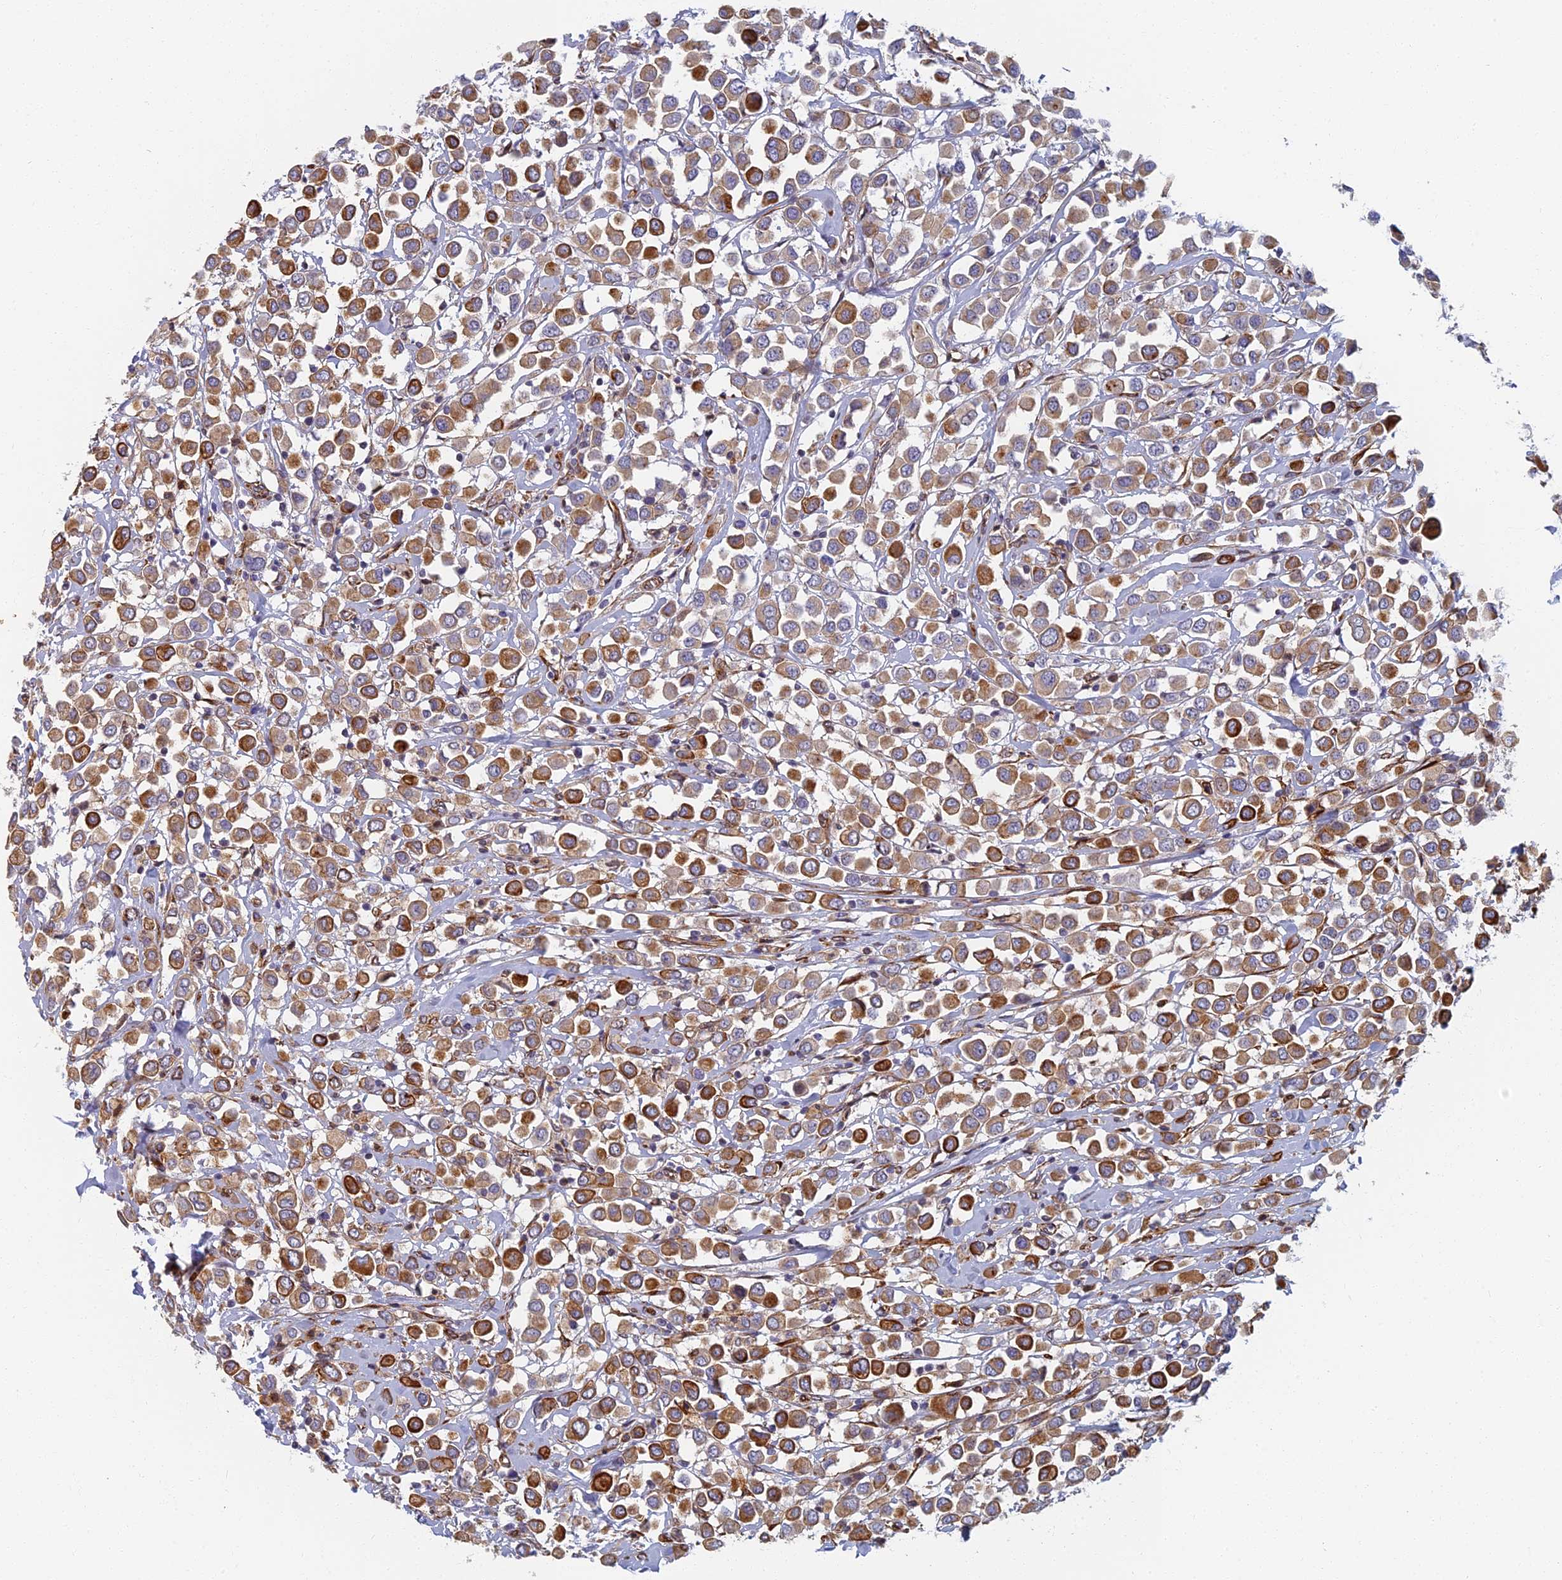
{"staining": {"intensity": "moderate", "quantity": ">75%", "location": "cytoplasmic/membranous"}, "tissue": "breast cancer", "cell_type": "Tumor cells", "image_type": "cancer", "snomed": [{"axis": "morphology", "description": "Duct carcinoma"}, {"axis": "topography", "description": "Breast"}], "caption": "Breast cancer stained with DAB immunohistochemistry shows medium levels of moderate cytoplasmic/membranous expression in about >75% of tumor cells. Using DAB (brown) and hematoxylin (blue) stains, captured at high magnification using brightfield microscopy.", "gene": "ABCB10", "patient": {"sex": "female", "age": 61}}